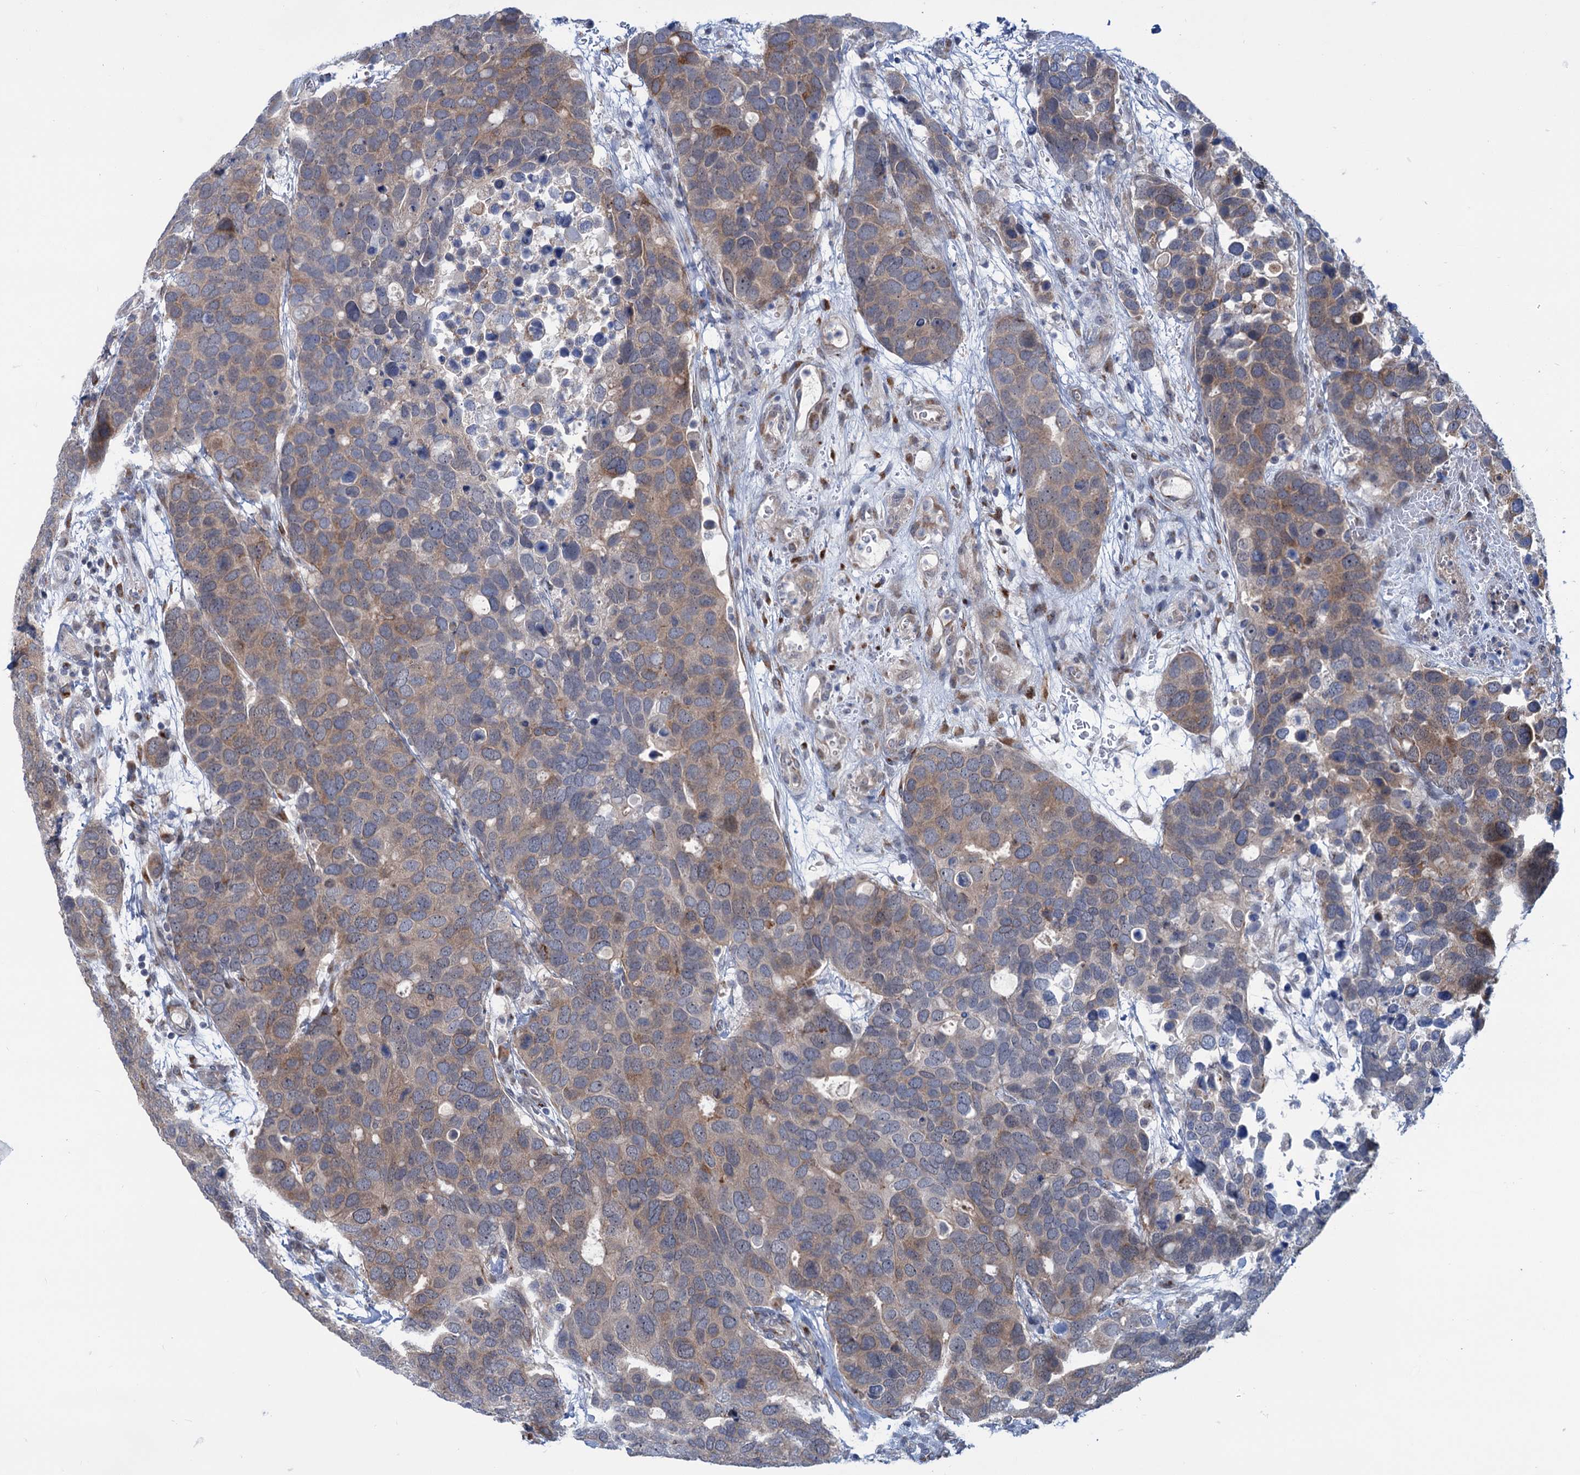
{"staining": {"intensity": "moderate", "quantity": "25%-75%", "location": "cytoplasmic/membranous"}, "tissue": "breast cancer", "cell_type": "Tumor cells", "image_type": "cancer", "snomed": [{"axis": "morphology", "description": "Duct carcinoma"}, {"axis": "topography", "description": "Breast"}], "caption": "Approximately 25%-75% of tumor cells in breast cancer exhibit moderate cytoplasmic/membranous protein positivity as visualized by brown immunohistochemical staining.", "gene": "ELP4", "patient": {"sex": "female", "age": 83}}